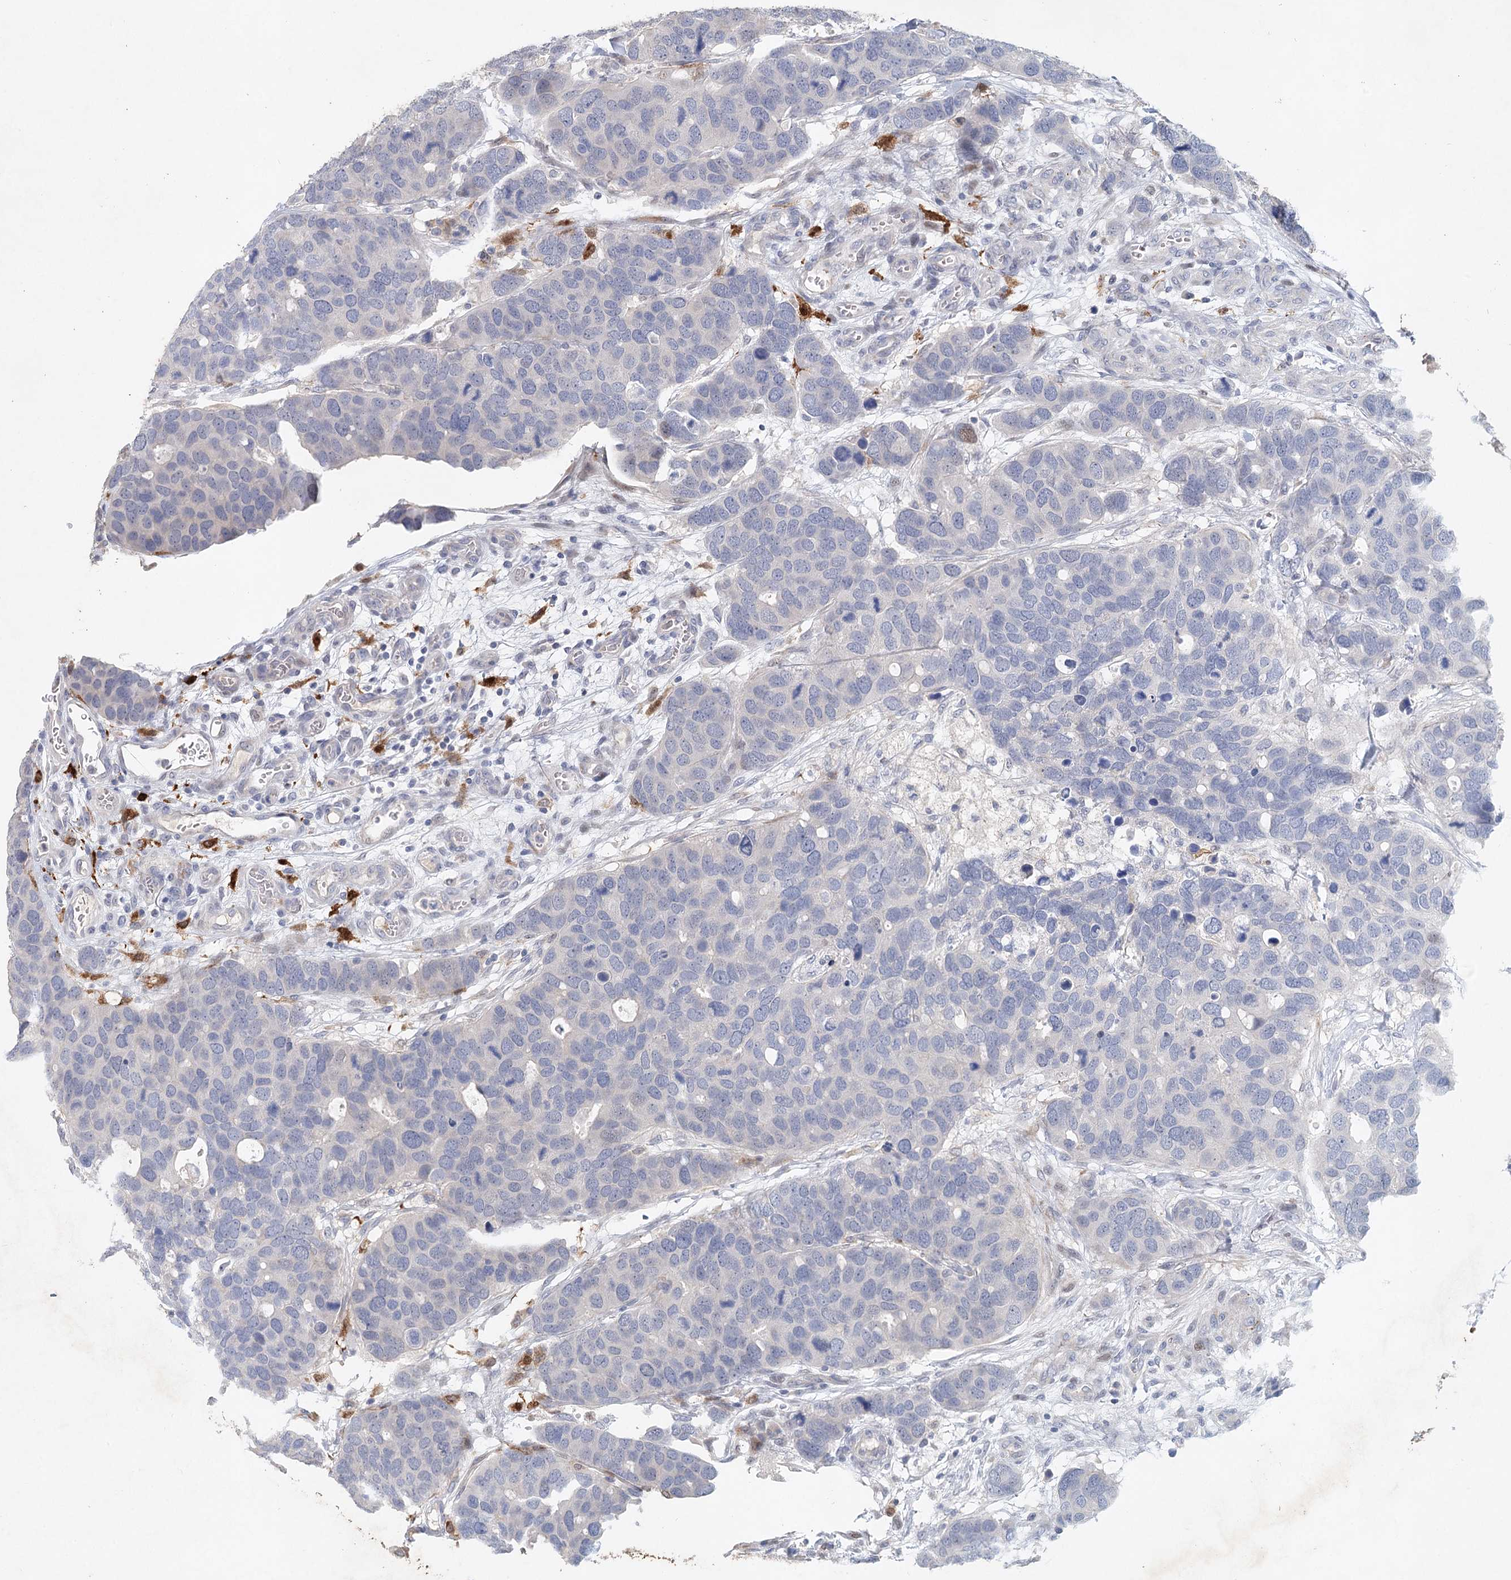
{"staining": {"intensity": "negative", "quantity": "none", "location": "none"}, "tissue": "breast cancer", "cell_type": "Tumor cells", "image_type": "cancer", "snomed": [{"axis": "morphology", "description": "Duct carcinoma"}, {"axis": "topography", "description": "Breast"}], "caption": "Tumor cells are negative for brown protein staining in invasive ductal carcinoma (breast). Nuclei are stained in blue.", "gene": "SLC19A3", "patient": {"sex": "female", "age": 83}}